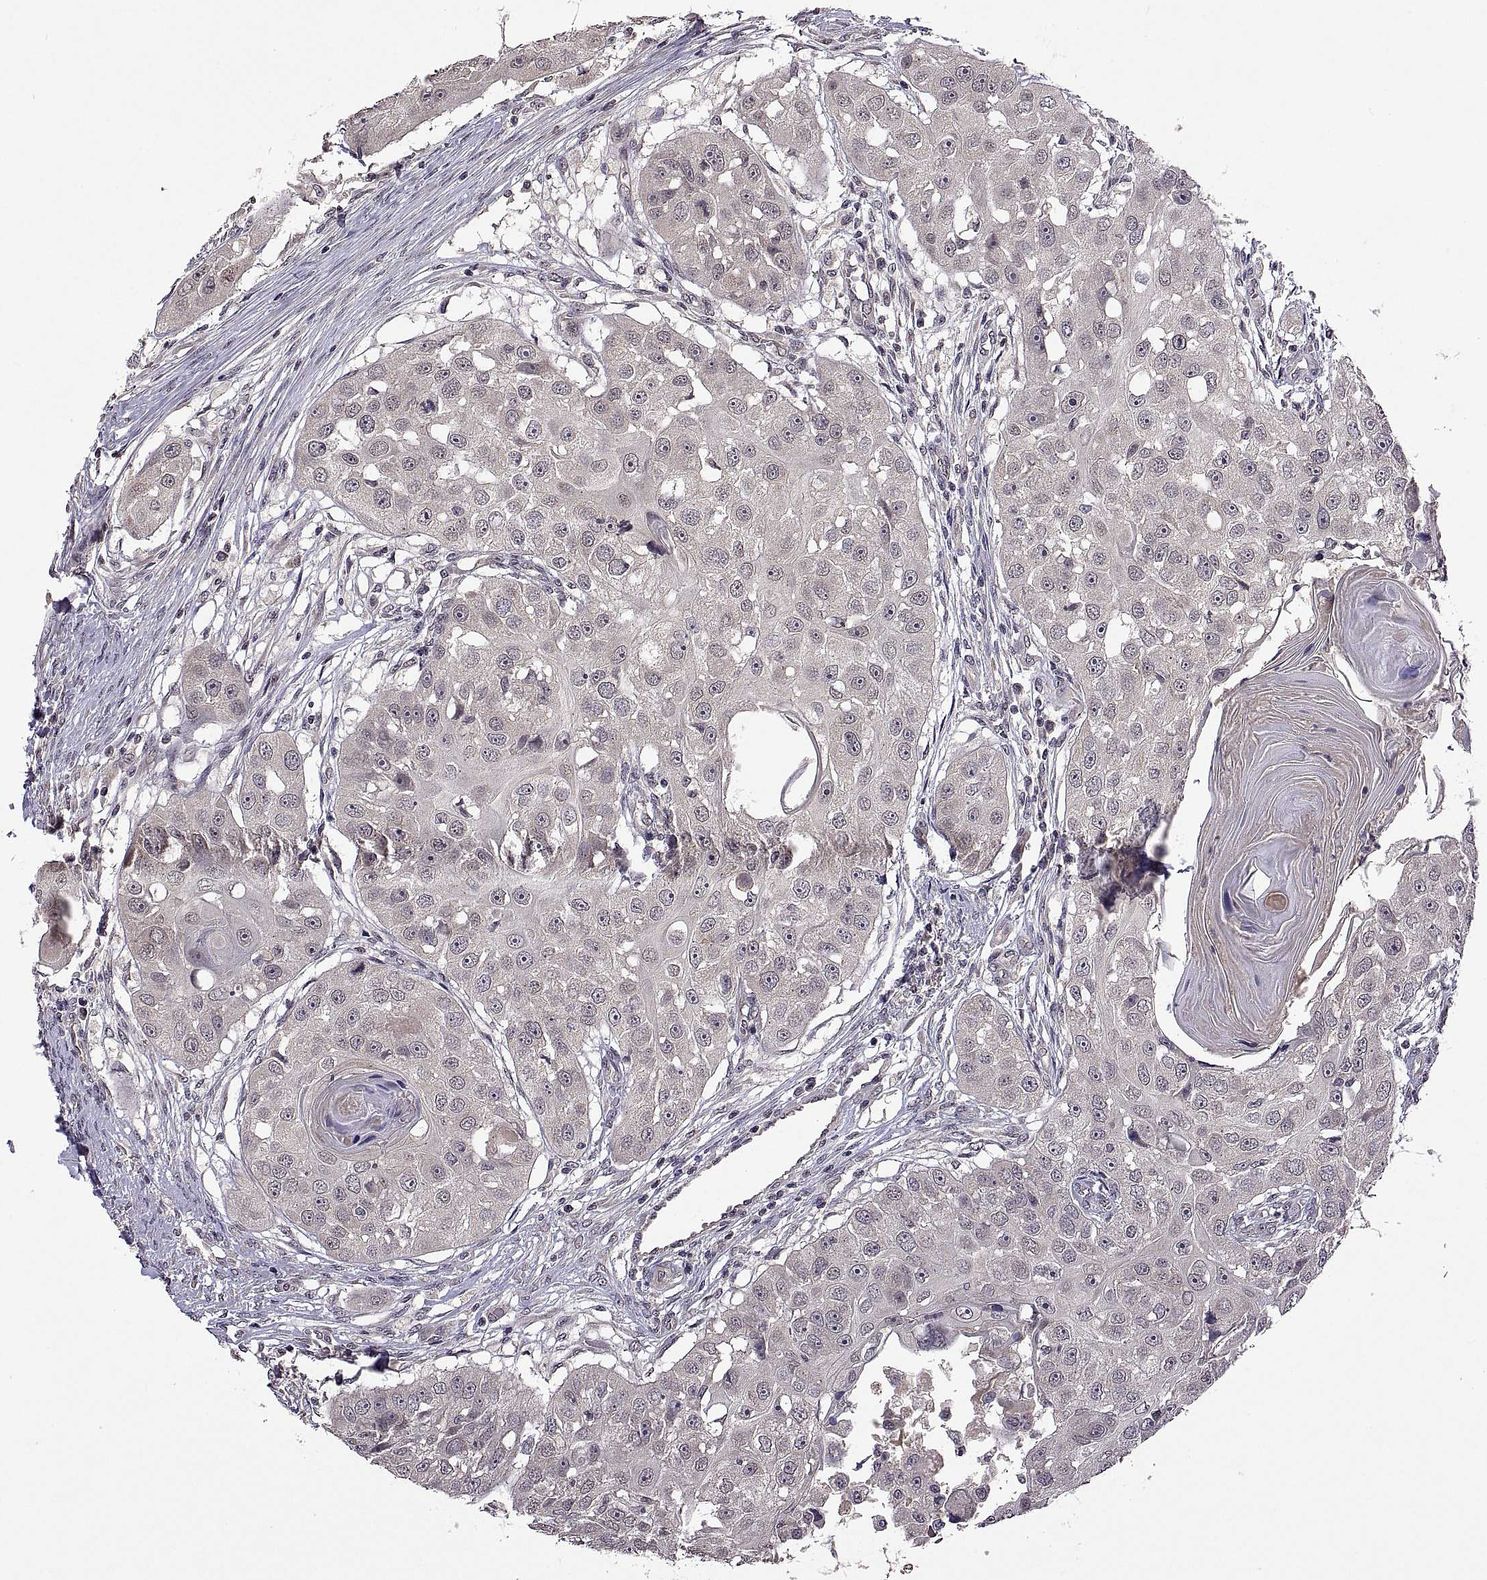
{"staining": {"intensity": "negative", "quantity": "none", "location": "none"}, "tissue": "head and neck cancer", "cell_type": "Tumor cells", "image_type": "cancer", "snomed": [{"axis": "morphology", "description": "Squamous cell carcinoma, NOS"}, {"axis": "topography", "description": "Head-Neck"}], "caption": "An immunohistochemistry (IHC) image of squamous cell carcinoma (head and neck) is shown. There is no staining in tumor cells of squamous cell carcinoma (head and neck).", "gene": "LAMA1", "patient": {"sex": "male", "age": 51}}